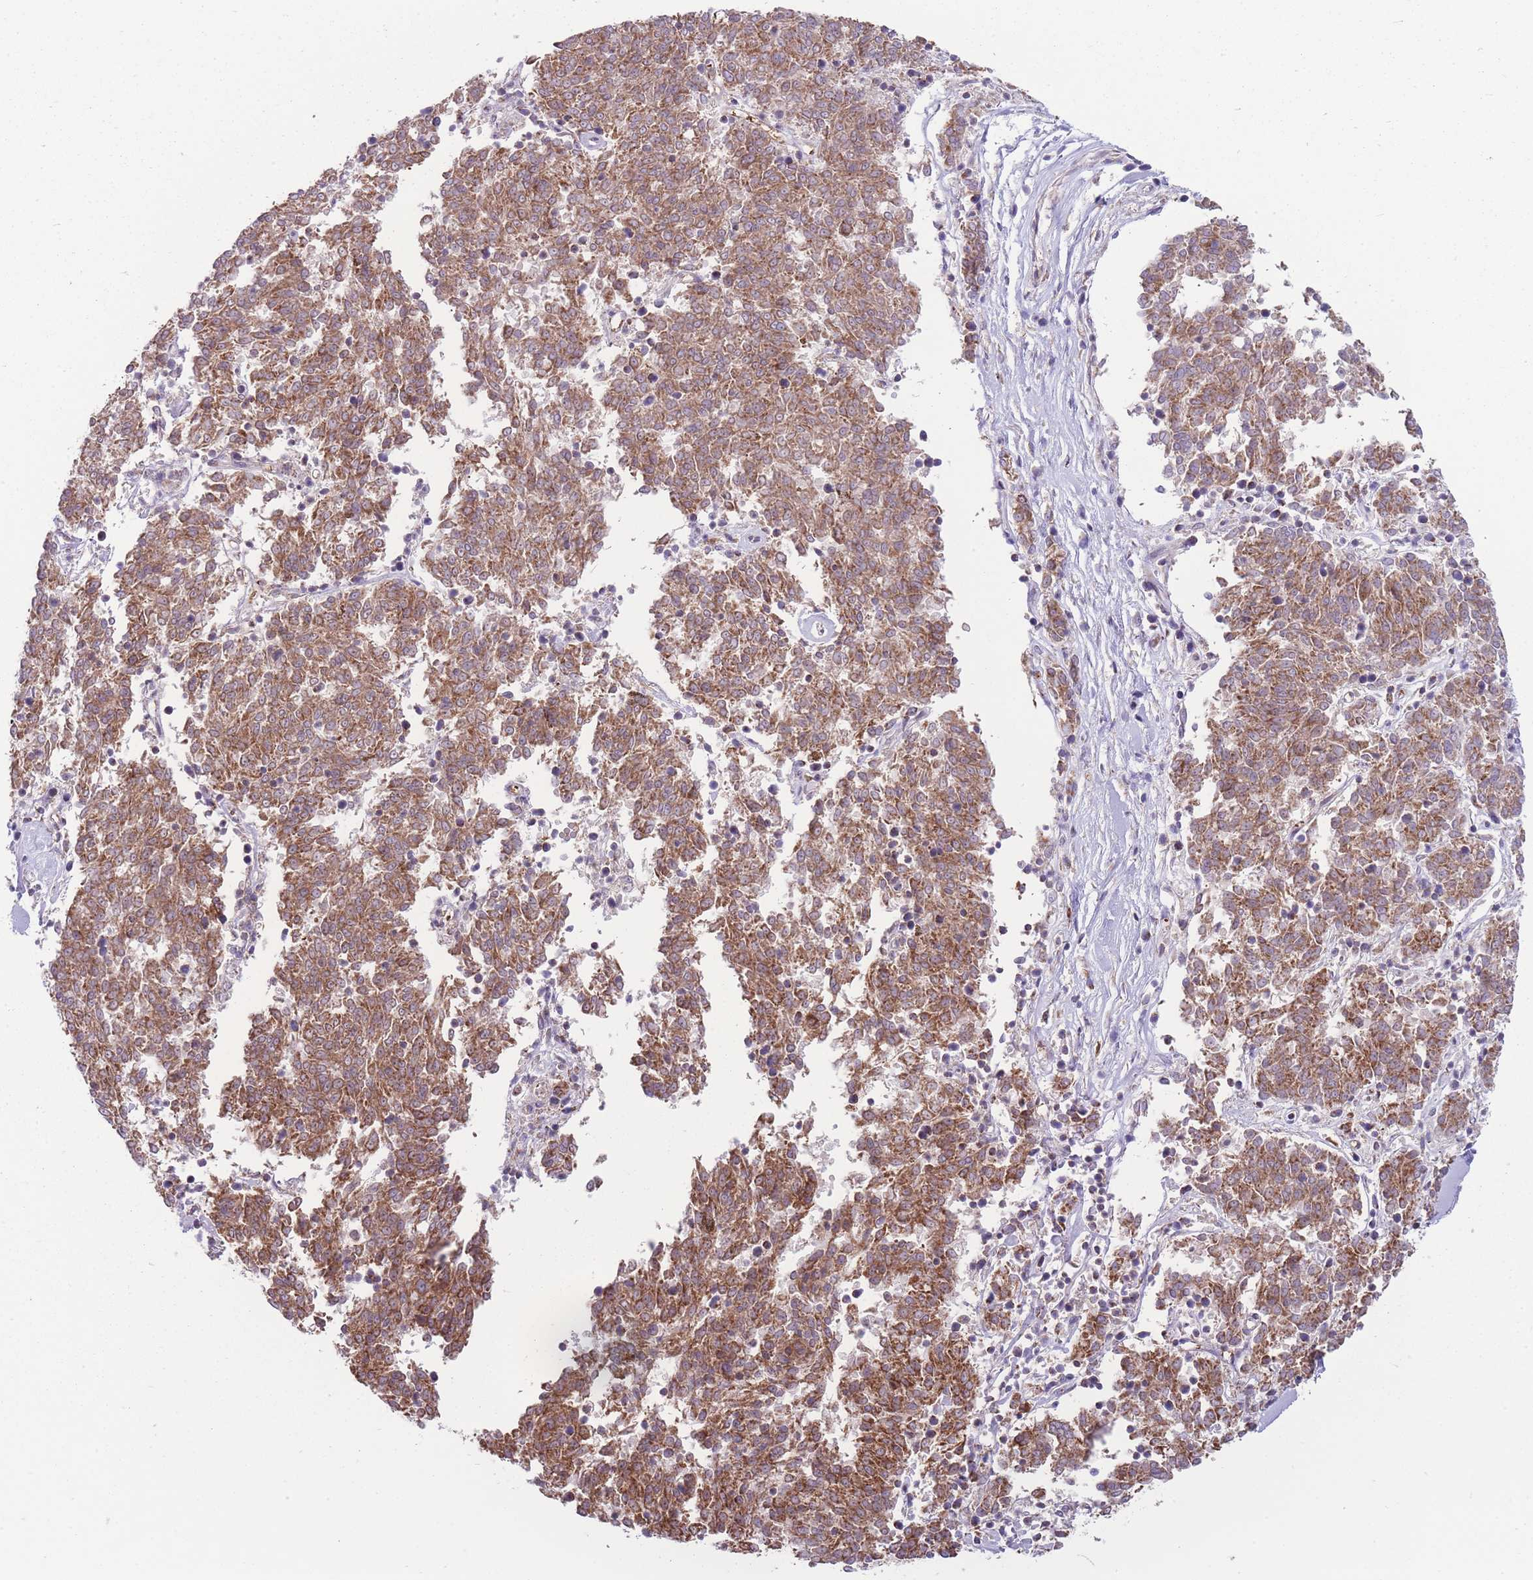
{"staining": {"intensity": "moderate", "quantity": ">75%", "location": "cytoplasmic/membranous"}, "tissue": "melanoma", "cell_type": "Tumor cells", "image_type": "cancer", "snomed": [{"axis": "morphology", "description": "Malignant melanoma, NOS"}, {"axis": "topography", "description": "Skin"}], "caption": "A brown stain highlights moderate cytoplasmic/membranous staining of a protein in melanoma tumor cells.", "gene": "ANKRD10", "patient": {"sex": "female", "age": 72}}